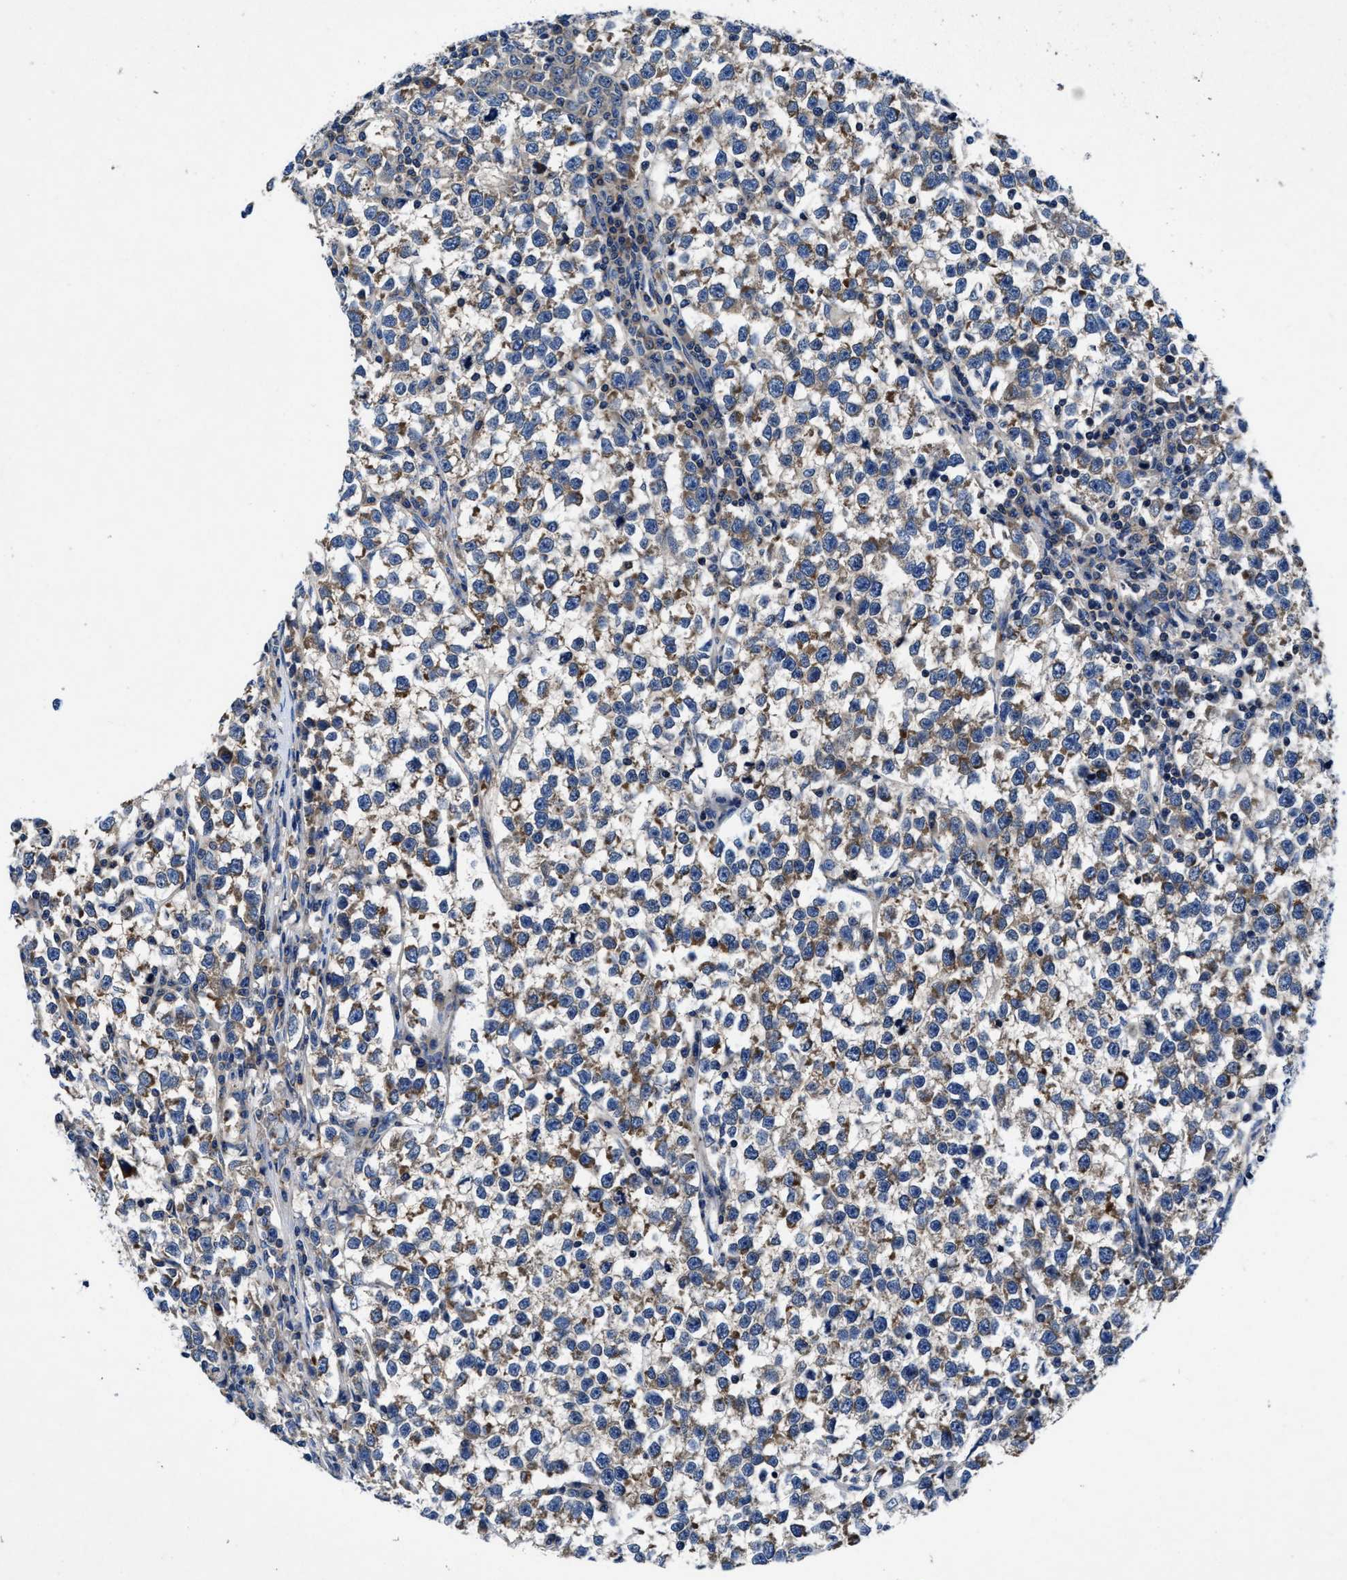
{"staining": {"intensity": "moderate", "quantity": ">75%", "location": "cytoplasmic/membranous"}, "tissue": "testis cancer", "cell_type": "Tumor cells", "image_type": "cancer", "snomed": [{"axis": "morphology", "description": "Normal tissue, NOS"}, {"axis": "morphology", "description": "Seminoma, NOS"}, {"axis": "topography", "description": "Testis"}], "caption": "An image of human testis cancer (seminoma) stained for a protein displays moderate cytoplasmic/membranous brown staining in tumor cells. The protein is stained brown, and the nuclei are stained in blue (DAB IHC with brightfield microscopy, high magnification).", "gene": "PHLPP1", "patient": {"sex": "male", "age": 43}}